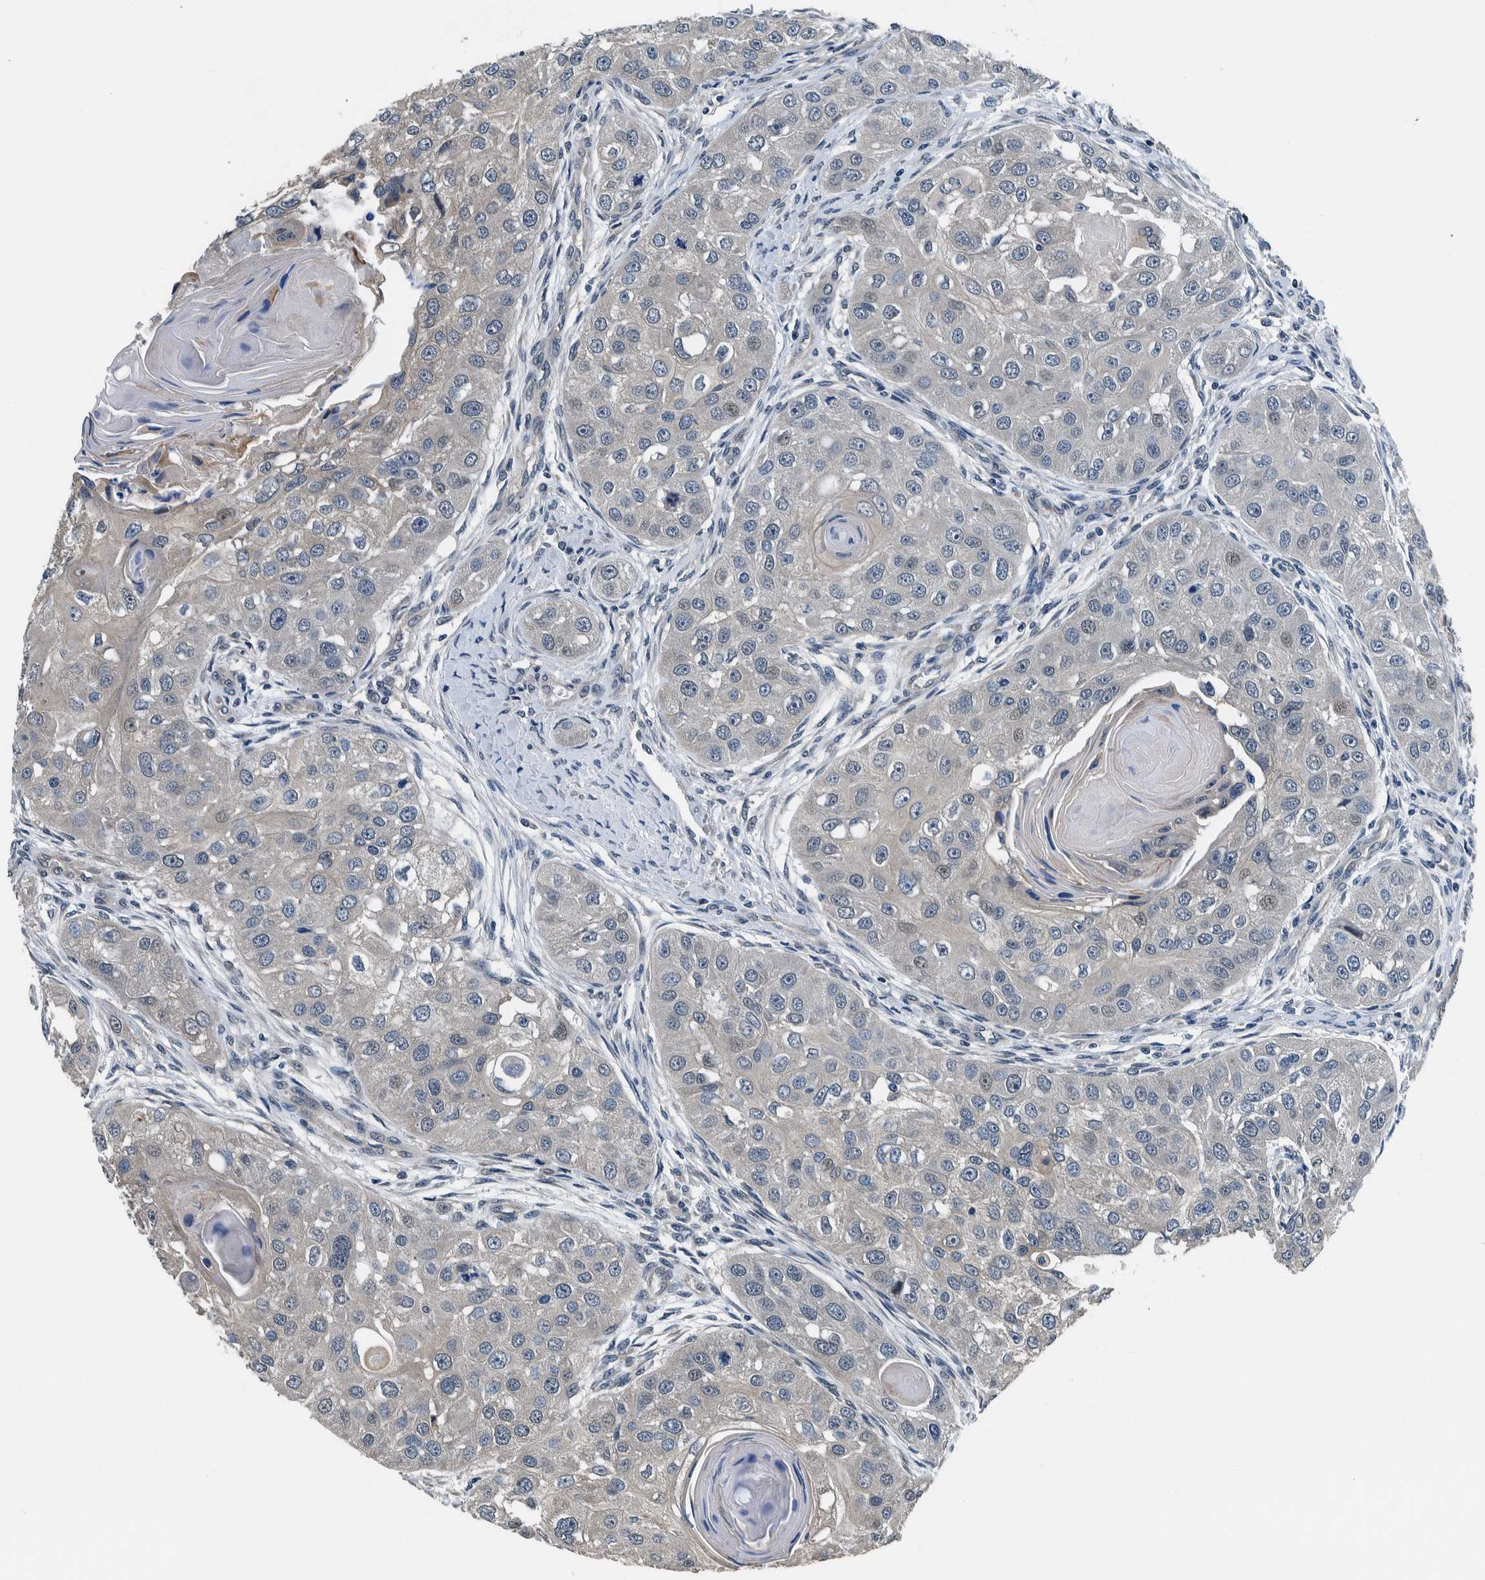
{"staining": {"intensity": "negative", "quantity": "none", "location": "none"}, "tissue": "head and neck cancer", "cell_type": "Tumor cells", "image_type": "cancer", "snomed": [{"axis": "morphology", "description": "Normal tissue, NOS"}, {"axis": "morphology", "description": "Squamous cell carcinoma, NOS"}, {"axis": "topography", "description": "Skeletal muscle"}, {"axis": "topography", "description": "Head-Neck"}], "caption": "Head and neck cancer (squamous cell carcinoma) stained for a protein using IHC shows no expression tumor cells.", "gene": "NIBAN2", "patient": {"sex": "male", "age": 51}}